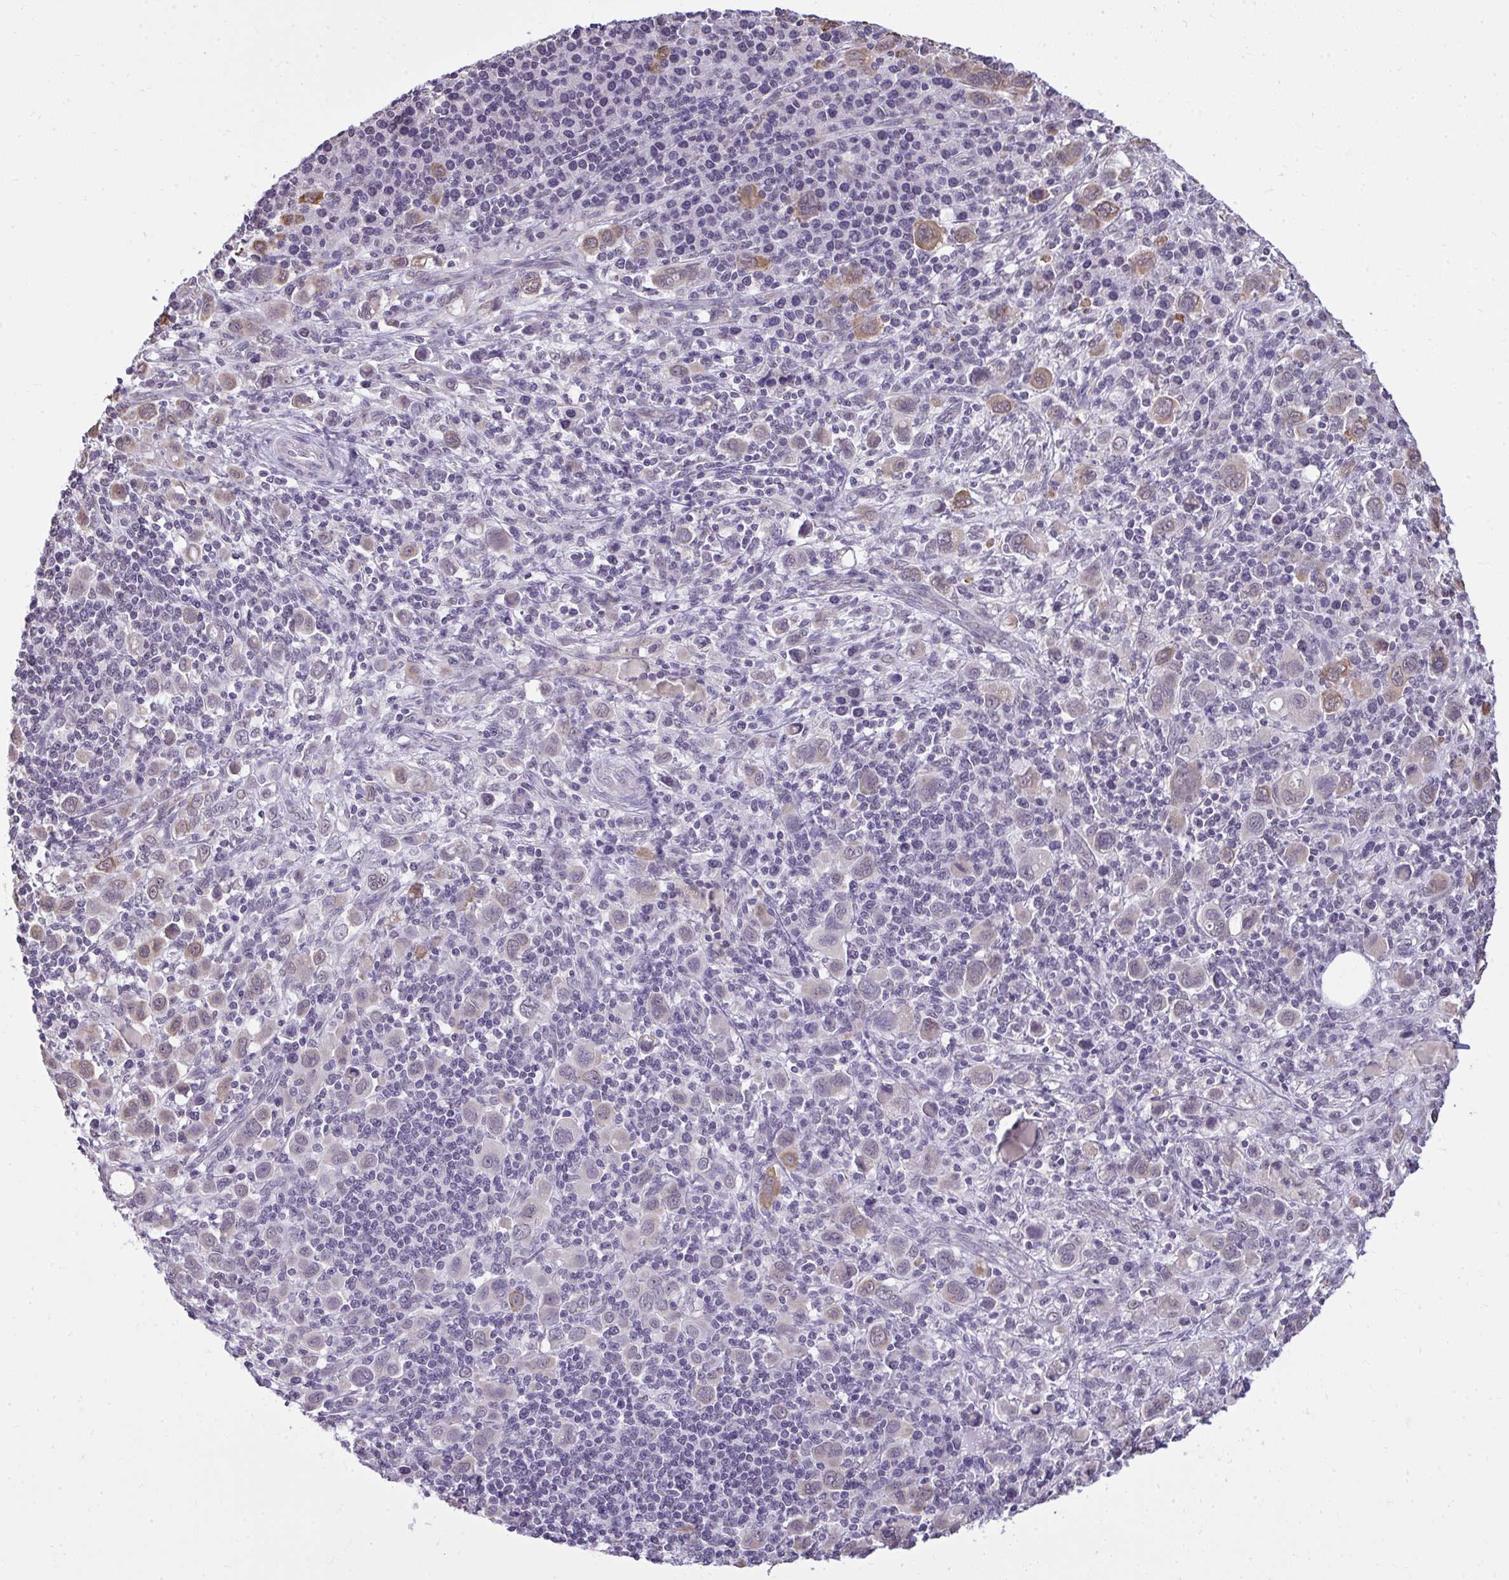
{"staining": {"intensity": "moderate", "quantity": "<25%", "location": "cytoplasmic/membranous"}, "tissue": "stomach cancer", "cell_type": "Tumor cells", "image_type": "cancer", "snomed": [{"axis": "morphology", "description": "Adenocarcinoma, NOS"}, {"axis": "topography", "description": "Stomach, upper"}], "caption": "A brown stain labels moderate cytoplasmic/membranous expression of a protein in human stomach adenocarcinoma tumor cells.", "gene": "NPPA", "patient": {"sex": "male", "age": 75}}